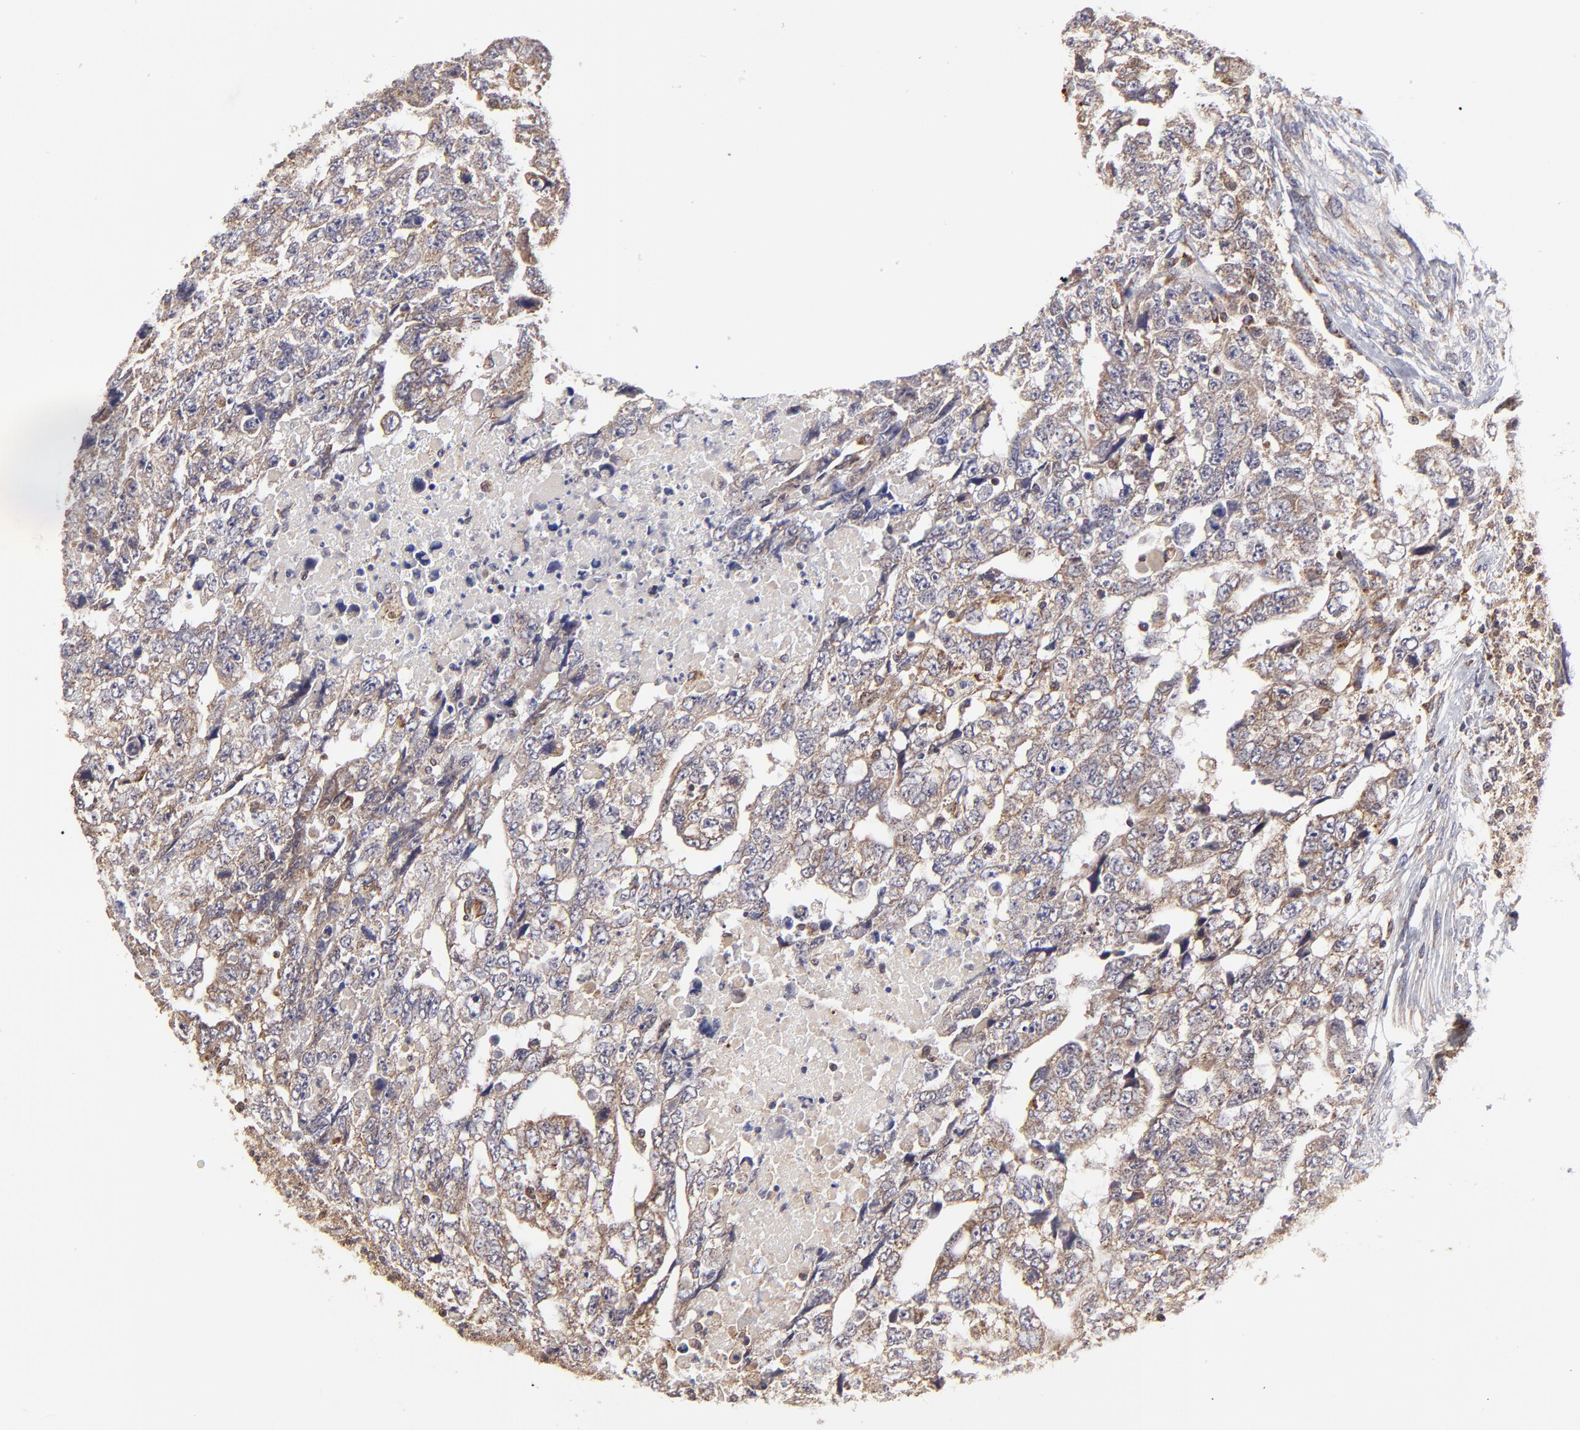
{"staining": {"intensity": "weak", "quantity": ">75%", "location": "cytoplasmic/membranous"}, "tissue": "testis cancer", "cell_type": "Tumor cells", "image_type": "cancer", "snomed": [{"axis": "morphology", "description": "Carcinoma, Embryonal, NOS"}, {"axis": "topography", "description": "Testis"}], "caption": "Immunohistochemistry (IHC) (DAB (3,3'-diaminobenzidine)) staining of human embryonal carcinoma (testis) shows weak cytoplasmic/membranous protein staining in approximately >75% of tumor cells.", "gene": "MAP2K7", "patient": {"sex": "male", "age": 36}}